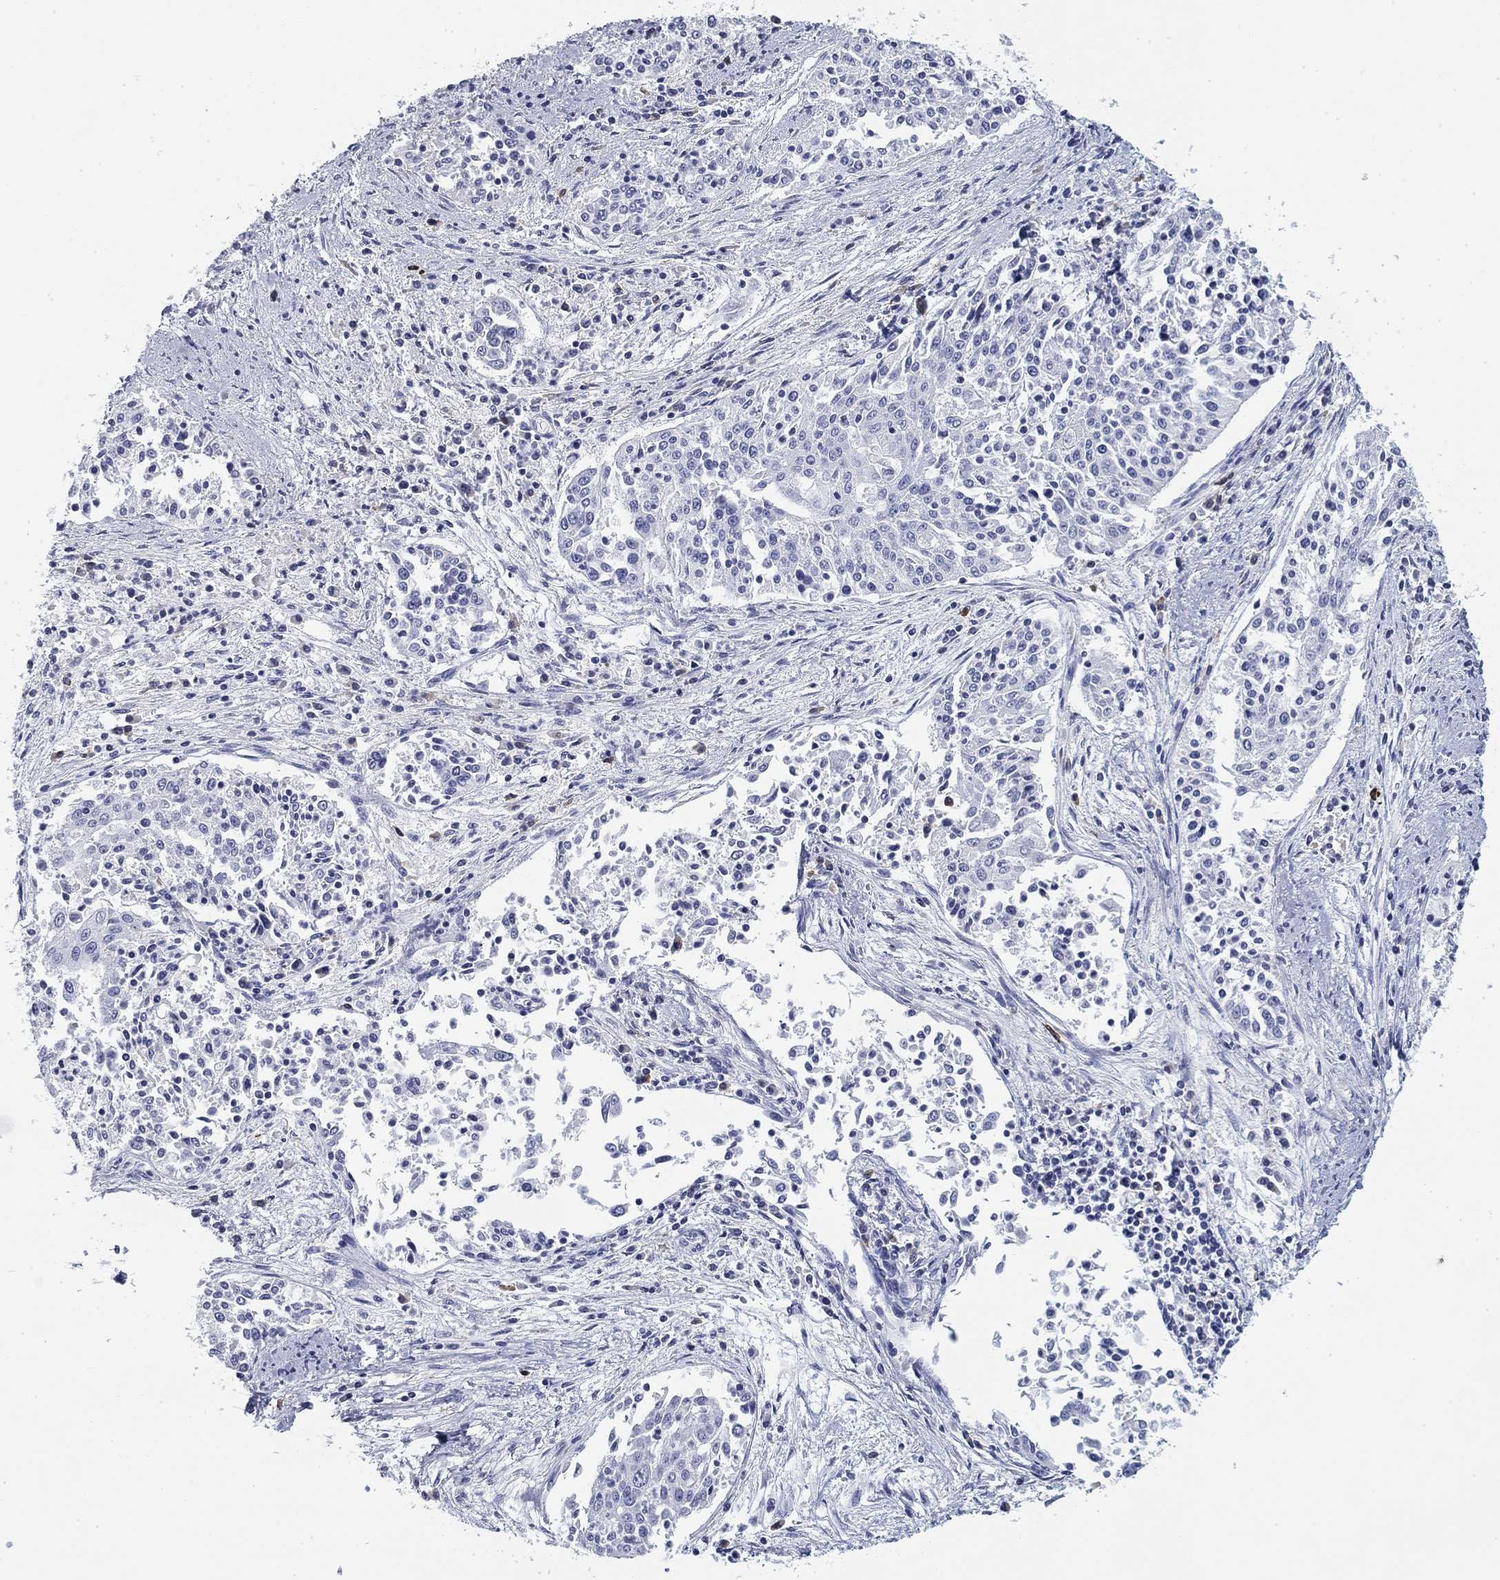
{"staining": {"intensity": "negative", "quantity": "none", "location": "none"}, "tissue": "cervical cancer", "cell_type": "Tumor cells", "image_type": "cancer", "snomed": [{"axis": "morphology", "description": "Squamous cell carcinoma, NOS"}, {"axis": "topography", "description": "Cervix"}], "caption": "The image demonstrates no staining of tumor cells in squamous cell carcinoma (cervical).", "gene": "CD79B", "patient": {"sex": "female", "age": 41}}